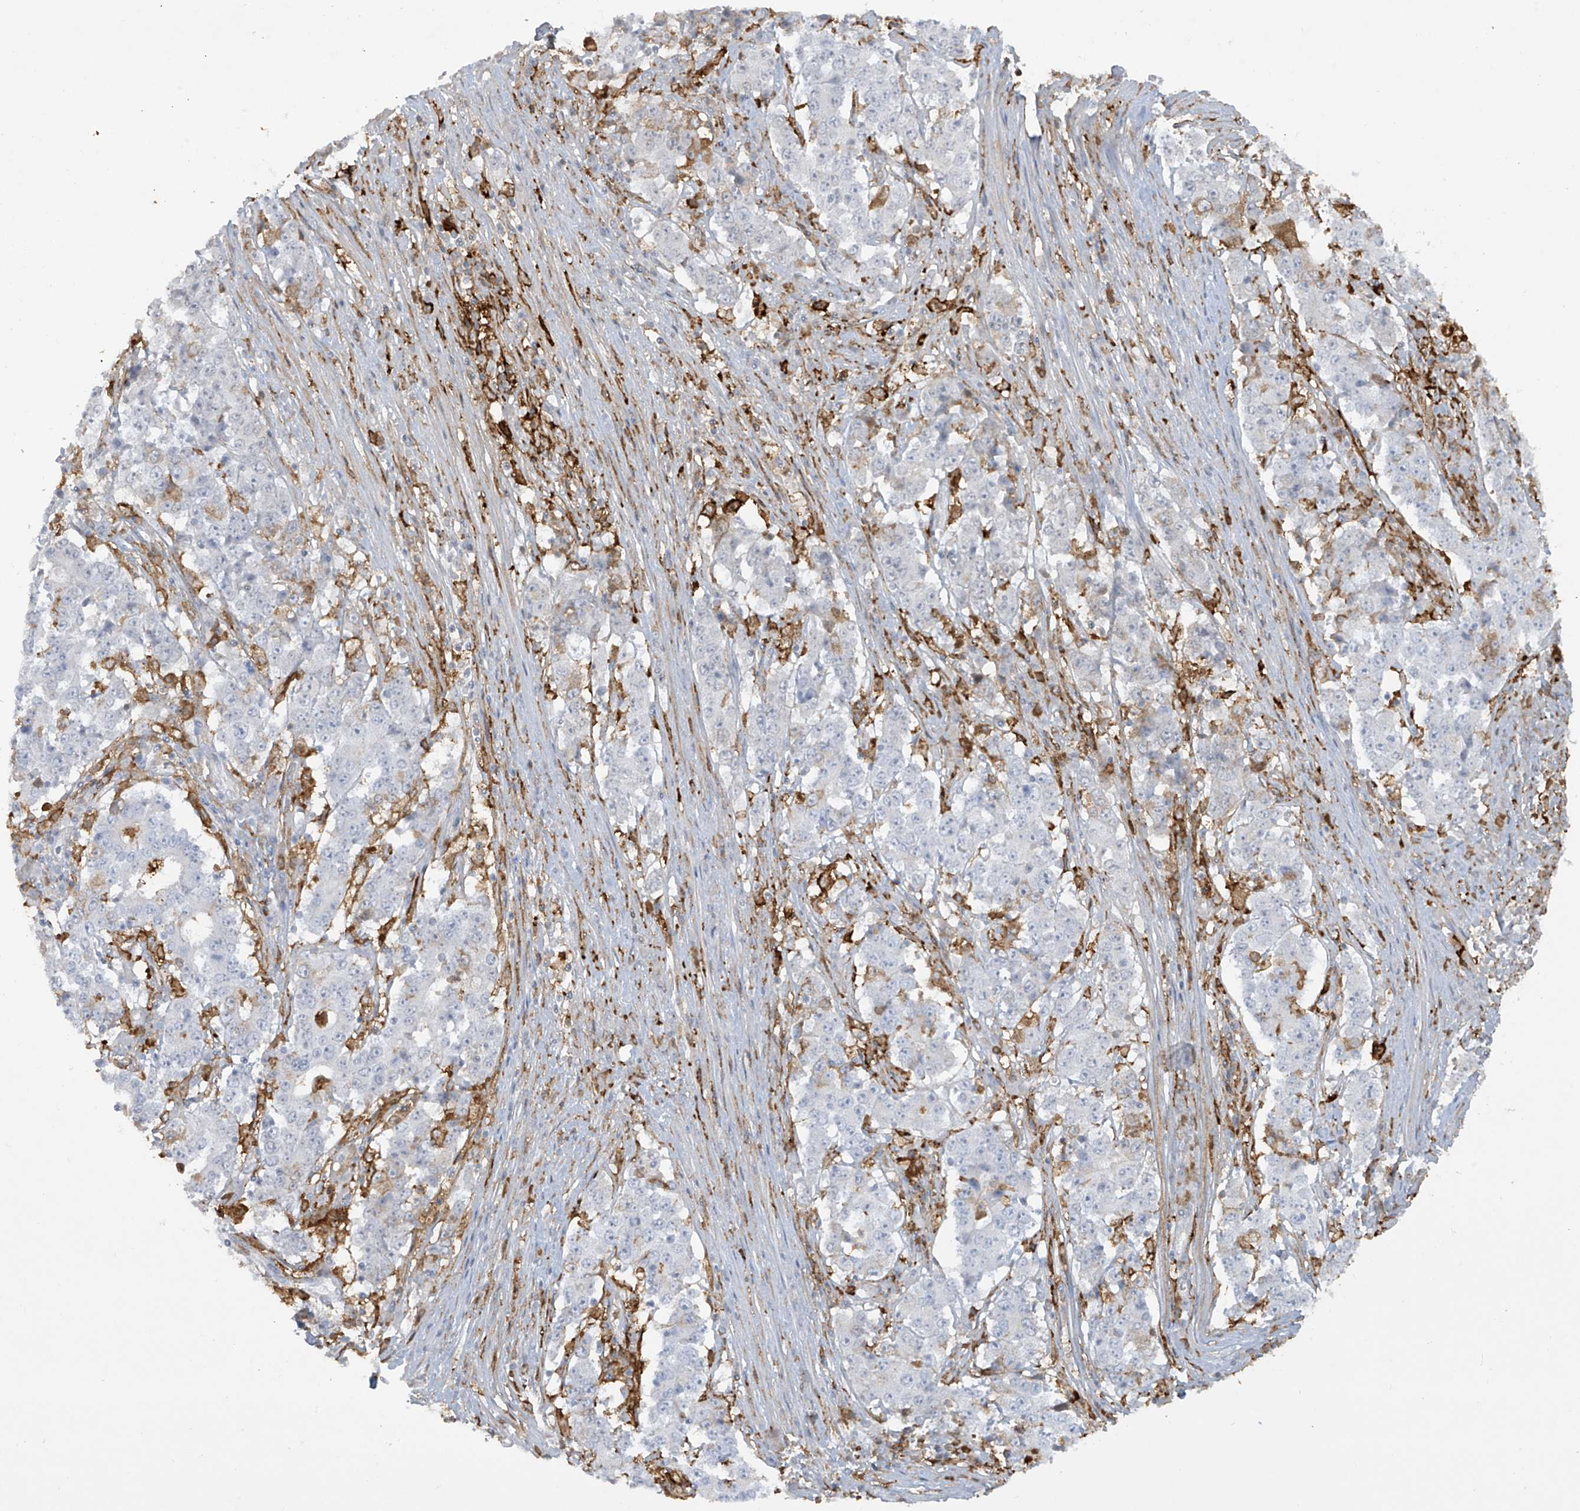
{"staining": {"intensity": "negative", "quantity": "none", "location": "none"}, "tissue": "stomach cancer", "cell_type": "Tumor cells", "image_type": "cancer", "snomed": [{"axis": "morphology", "description": "Adenocarcinoma, NOS"}, {"axis": "topography", "description": "Stomach"}], "caption": "The immunohistochemistry (IHC) photomicrograph has no significant staining in tumor cells of stomach cancer (adenocarcinoma) tissue. Brightfield microscopy of immunohistochemistry stained with DAB (3,3'-diaminobenzidine) (brown) and hematoxylin (blue), captured at high magnification.", "gene": "FCGR3A", "patient": {"sex": "male", "age": 59}}